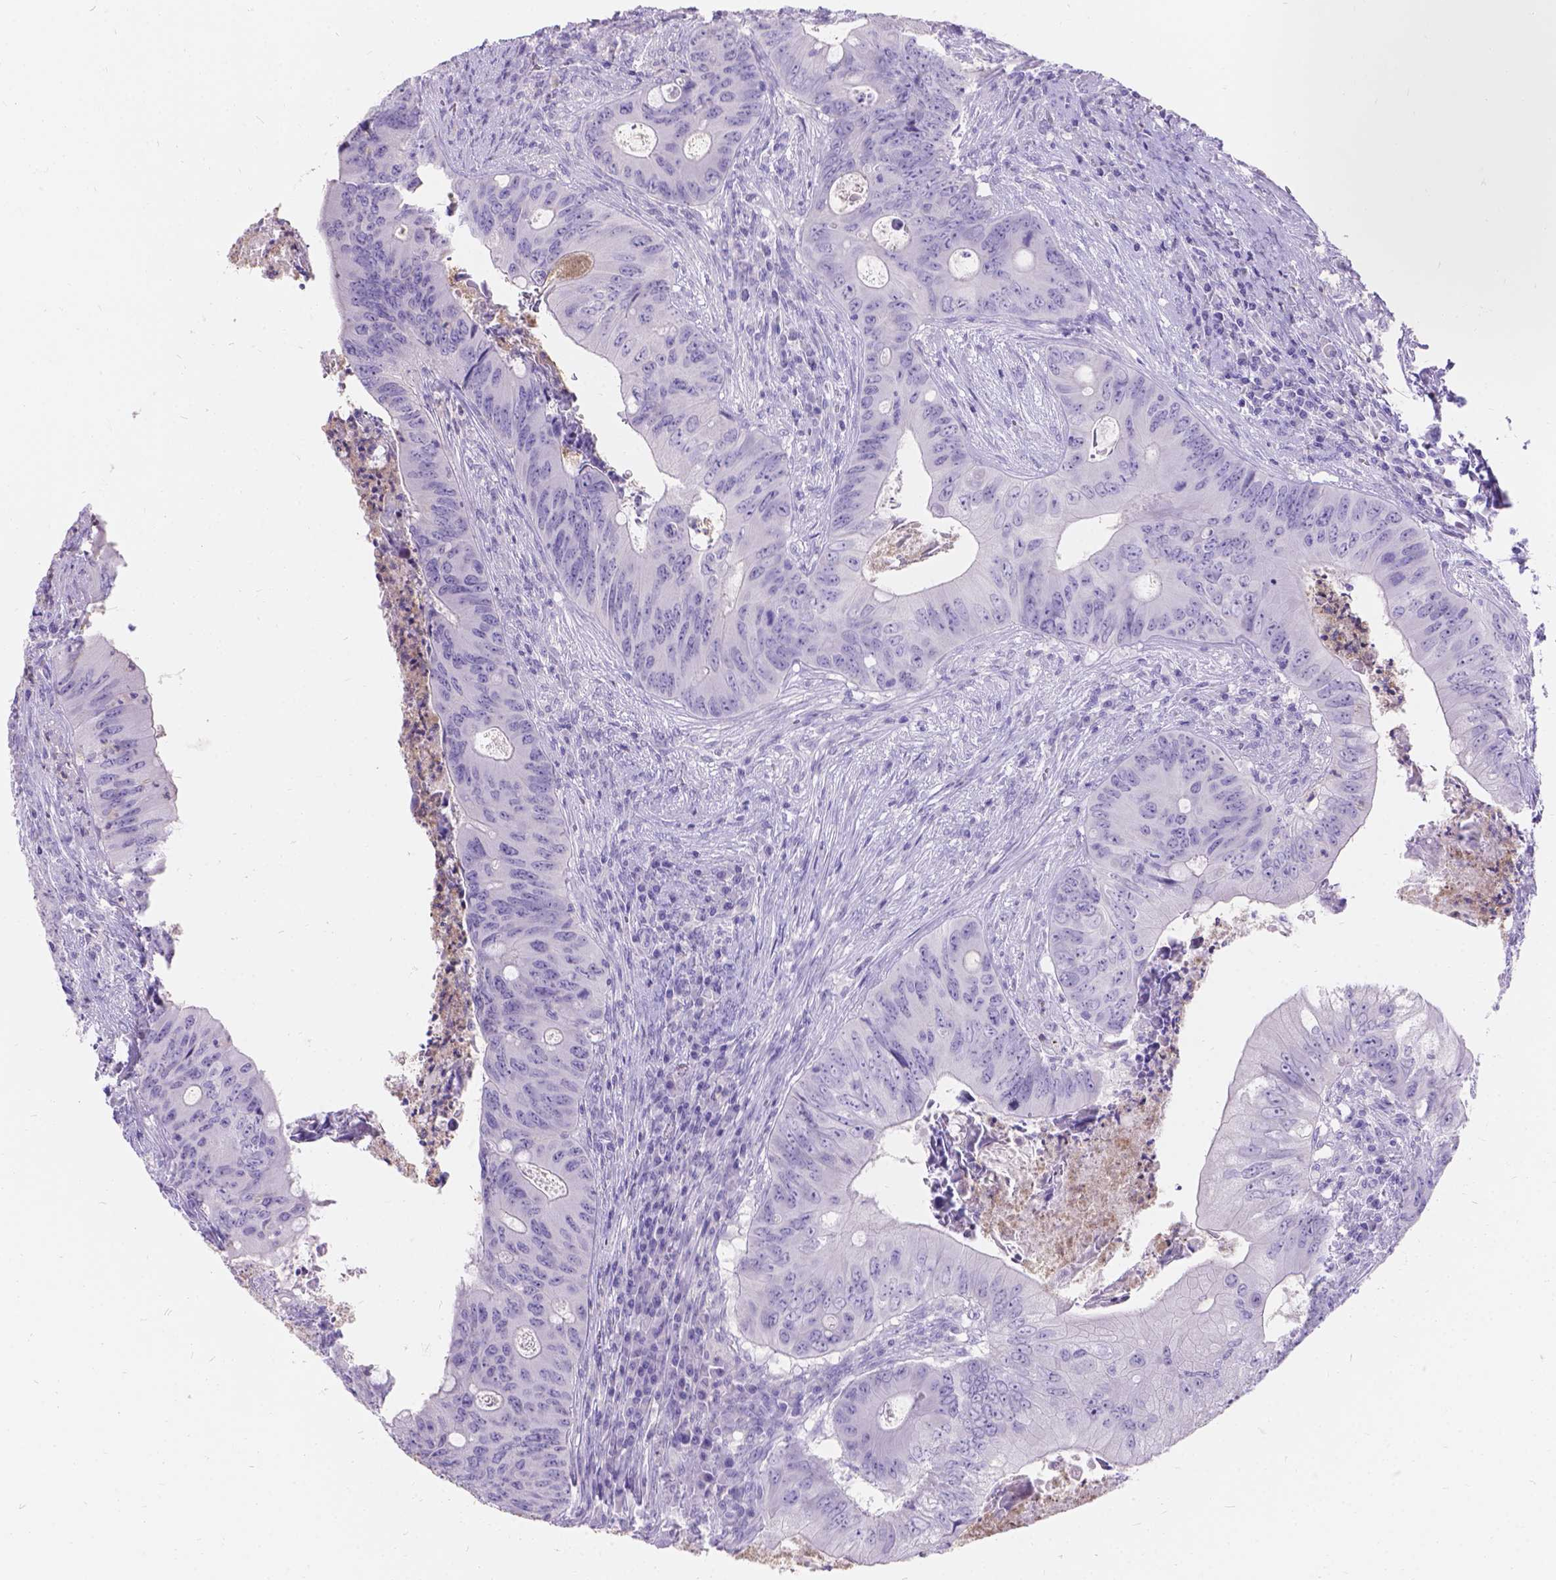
{"staining": {"intensity": "negative", "quantity": "none", "location": "none"}, "tissue": "colorectal cancer", "cell_type": "Tumor cells", "image_type": "cancer", "snomed": [{"axis": "morphology", "description": "Adenocarcinoma, NOS"}, {"axis": "topography", "description": "Colon"}], "caption": "A histopathology image of adenocarcinoma (colorectal) stained for a protein reveals no brown staining in tumor cells.", "gene": "GNRHR", "patient": {"sex": "female", "age": 74}}